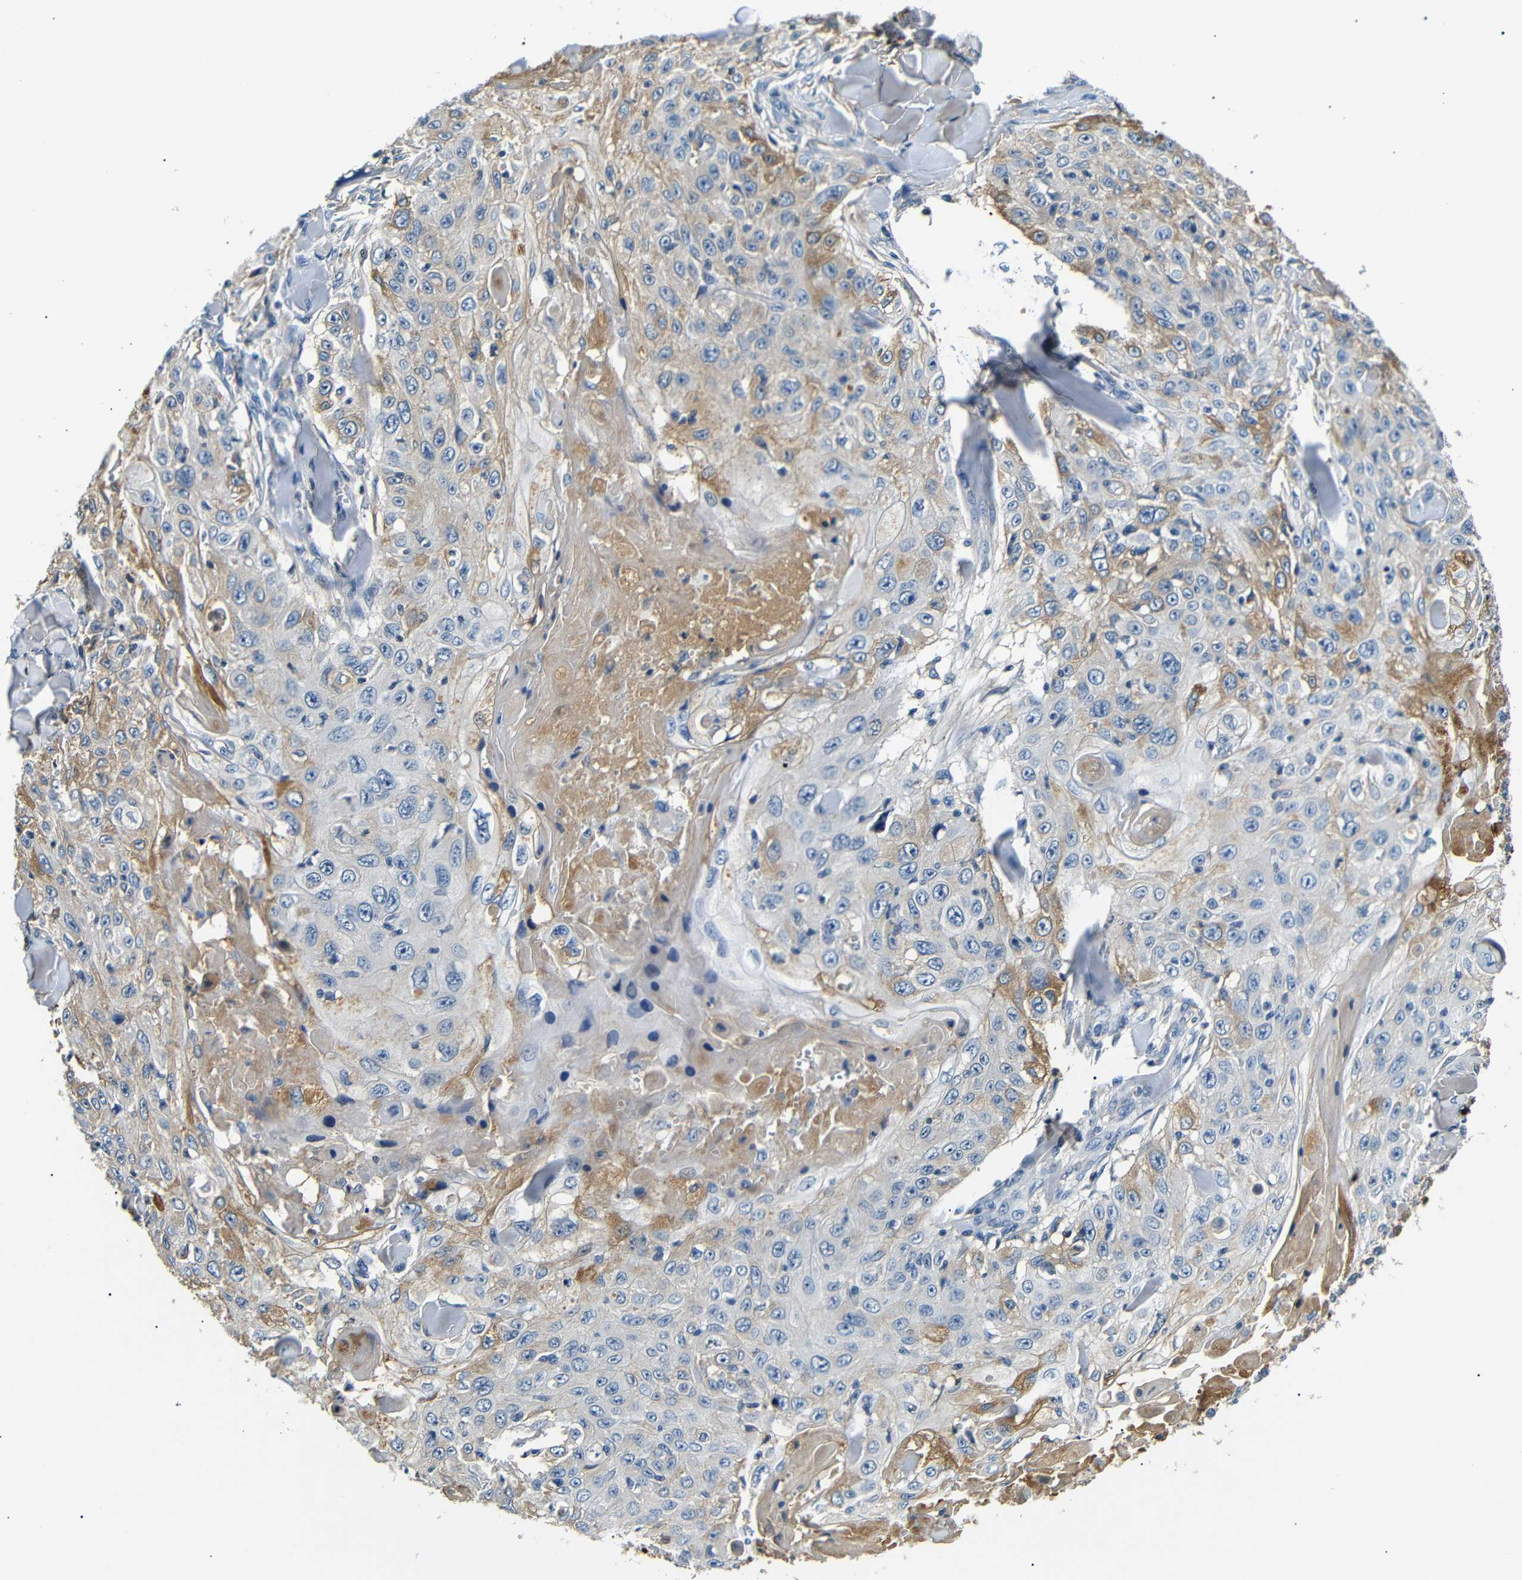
{"staining": {"intensity": "moderate", "quantity": "<25%", "location": "cytoplasmic/membranous"}, "tissue": "skin cancer", "cell_type": "Tumor cells", "image_type": "cancer", "snomed": [{"axis": "morphology", "description": "Squamous cell carcinoma, NOS"}, {"axis": "topography", "description": "Skin"}], "caption": "Immunohistochemistry (IHC) staining of skin cancer, which displays low levels of moderate cytoplasmic/membranous staining in about <25% of tumor cells indicating moderate cytoplasmic/membranous protein staining. The staining was performed using DAB (brown) for protein detection and nuclei were counterstained in hematoxylin (blue).", "gene": "LHCGR", "patient": {"sex": "male", "age": 86}}